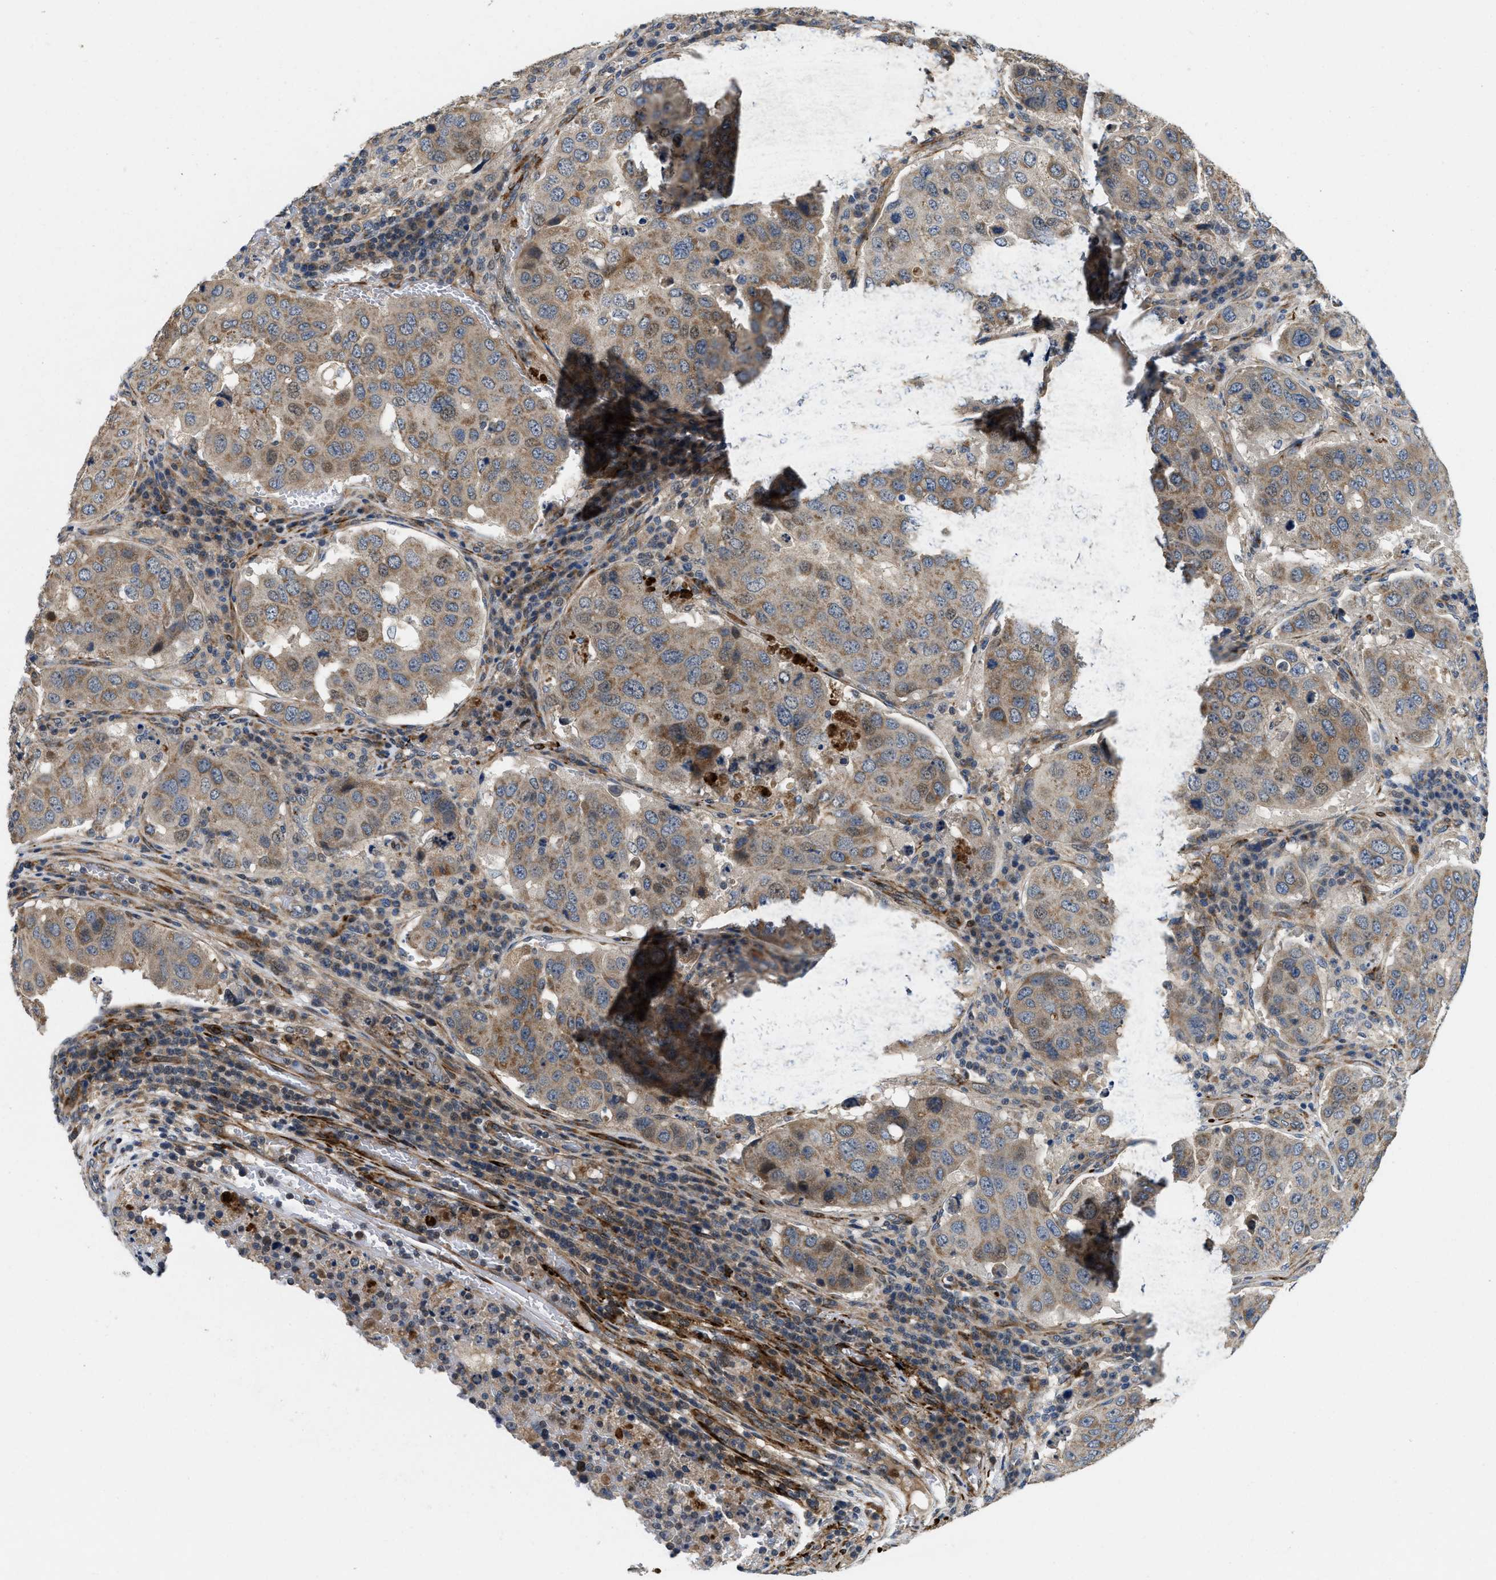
{"staining": {"intensity": "weak", "quantity": "25%-75%", "location": "cytoplasmic/membranous"}, "tissue": "urothelial cancer", "cell_type": "Tumor cells", "image_type": "cancer", "snomed": [{"axis": "morphology", "description": "Urothelial carcinoma, High grade"}, {"axis": "topography", "description": "Lymph node"}, {"axis": "topography", "description": "Urinary bladder"}], "caption": "This is a micrograph of immunohistochemistry staining of urothelial cancer, which shows weak staining in the cytoplasmic/membranous of tumor cells.", "gene": "ZNF599", "patient": {"sex": "male", "age": 51}}